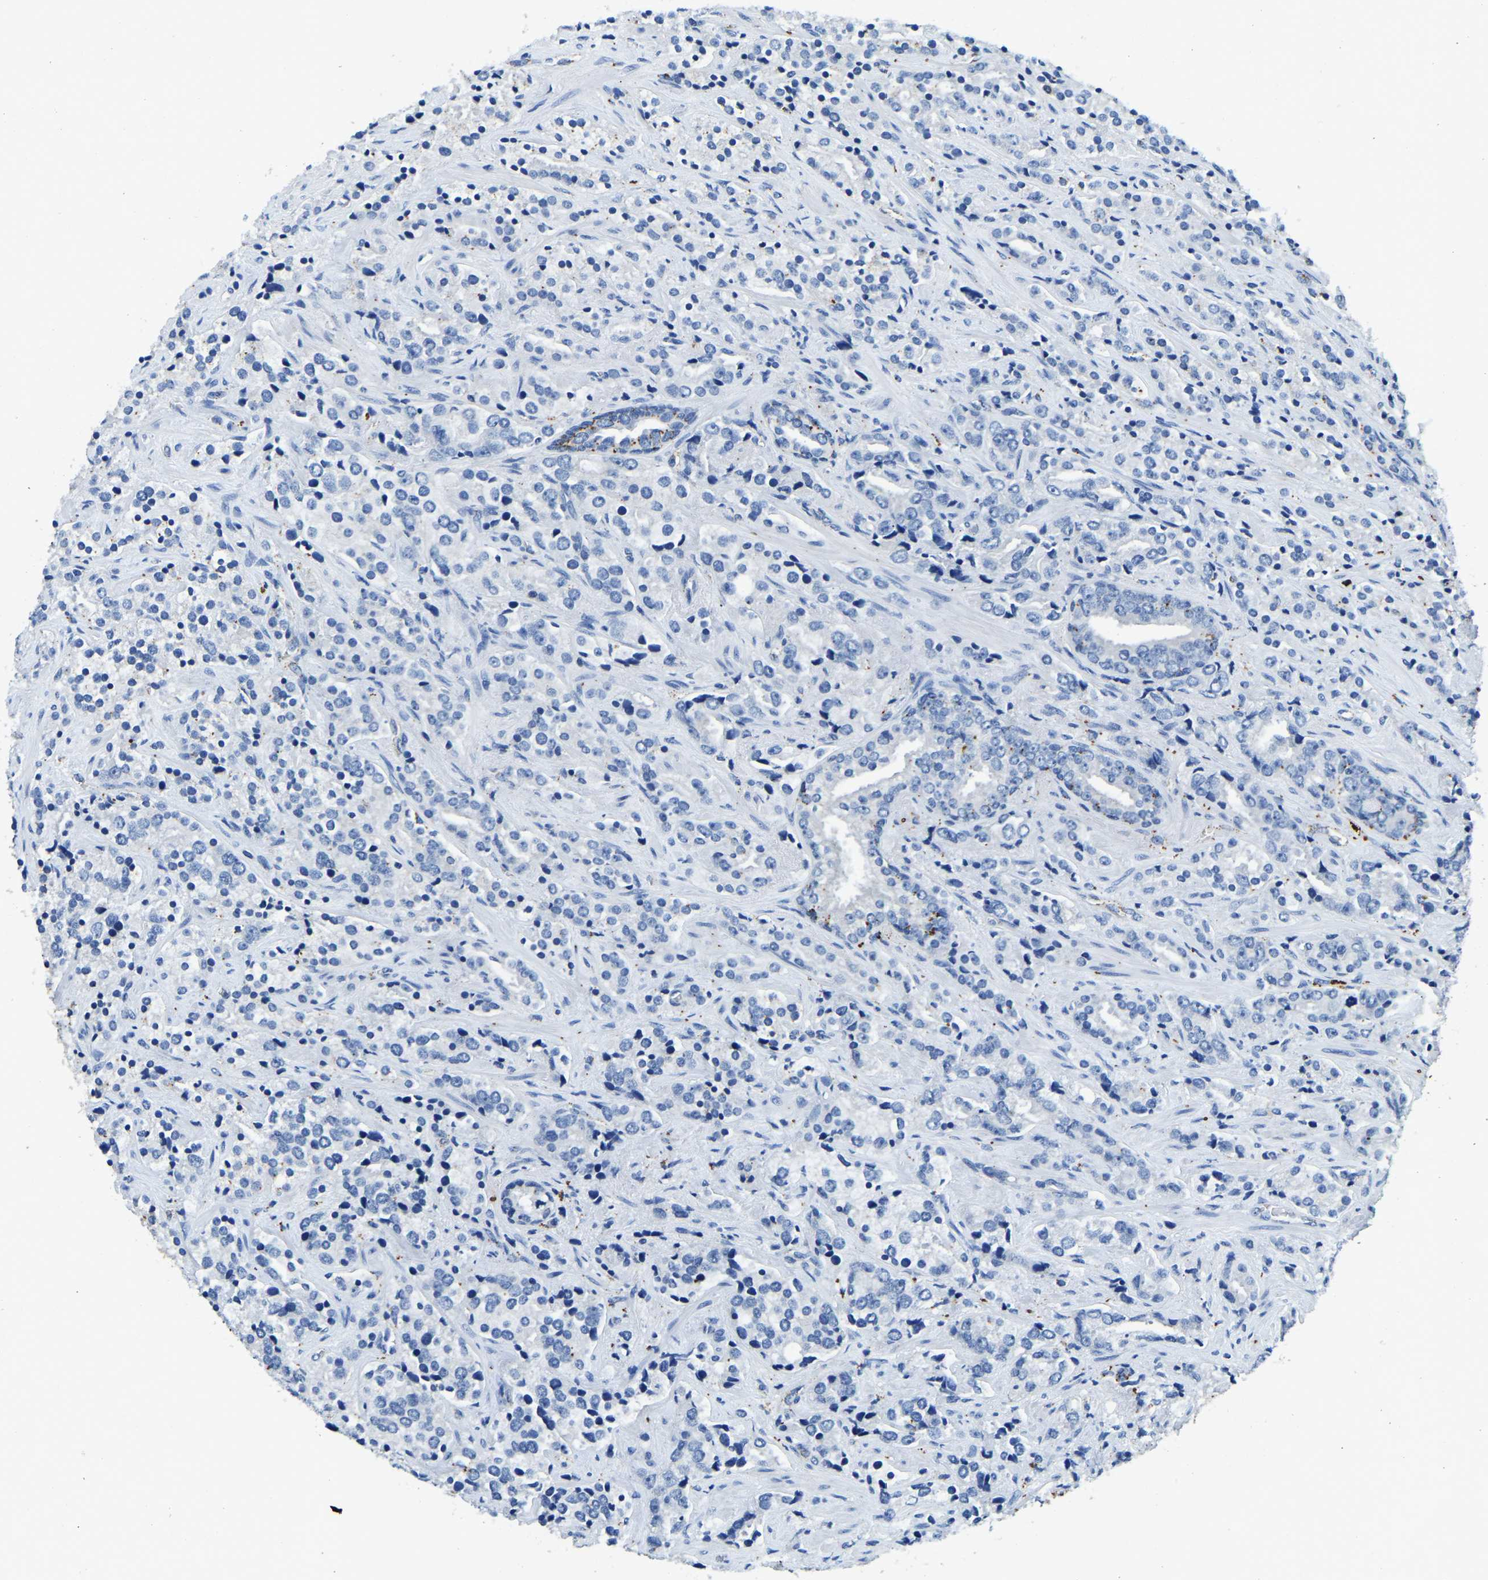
{"staining": {"intensity": "negative", "quantity": "none", "location": "none"}, "tissue": "prostate cancer", "cell_type": "Tumor cells", "image_type": "cancer", "snomed": [{"axis": "morphology", "description": "Adenocarcinoma, High grade"}, {"axis": "topography", "description": "Prostate"}], "caption": "DAB immunohistochemical staining of prostate cancer (high-grade adenocarcinoma) shows no significant positivity in tumor cells. The staining was performed using DAB (3,3'-diaminobenzidine) to visualize the protein expression in brown, while the nuclei were stained in blue with hematoxylin (Magnification: 20x).", "gene": "UBN2", "patient": {"sex": "male", "age": 71}}